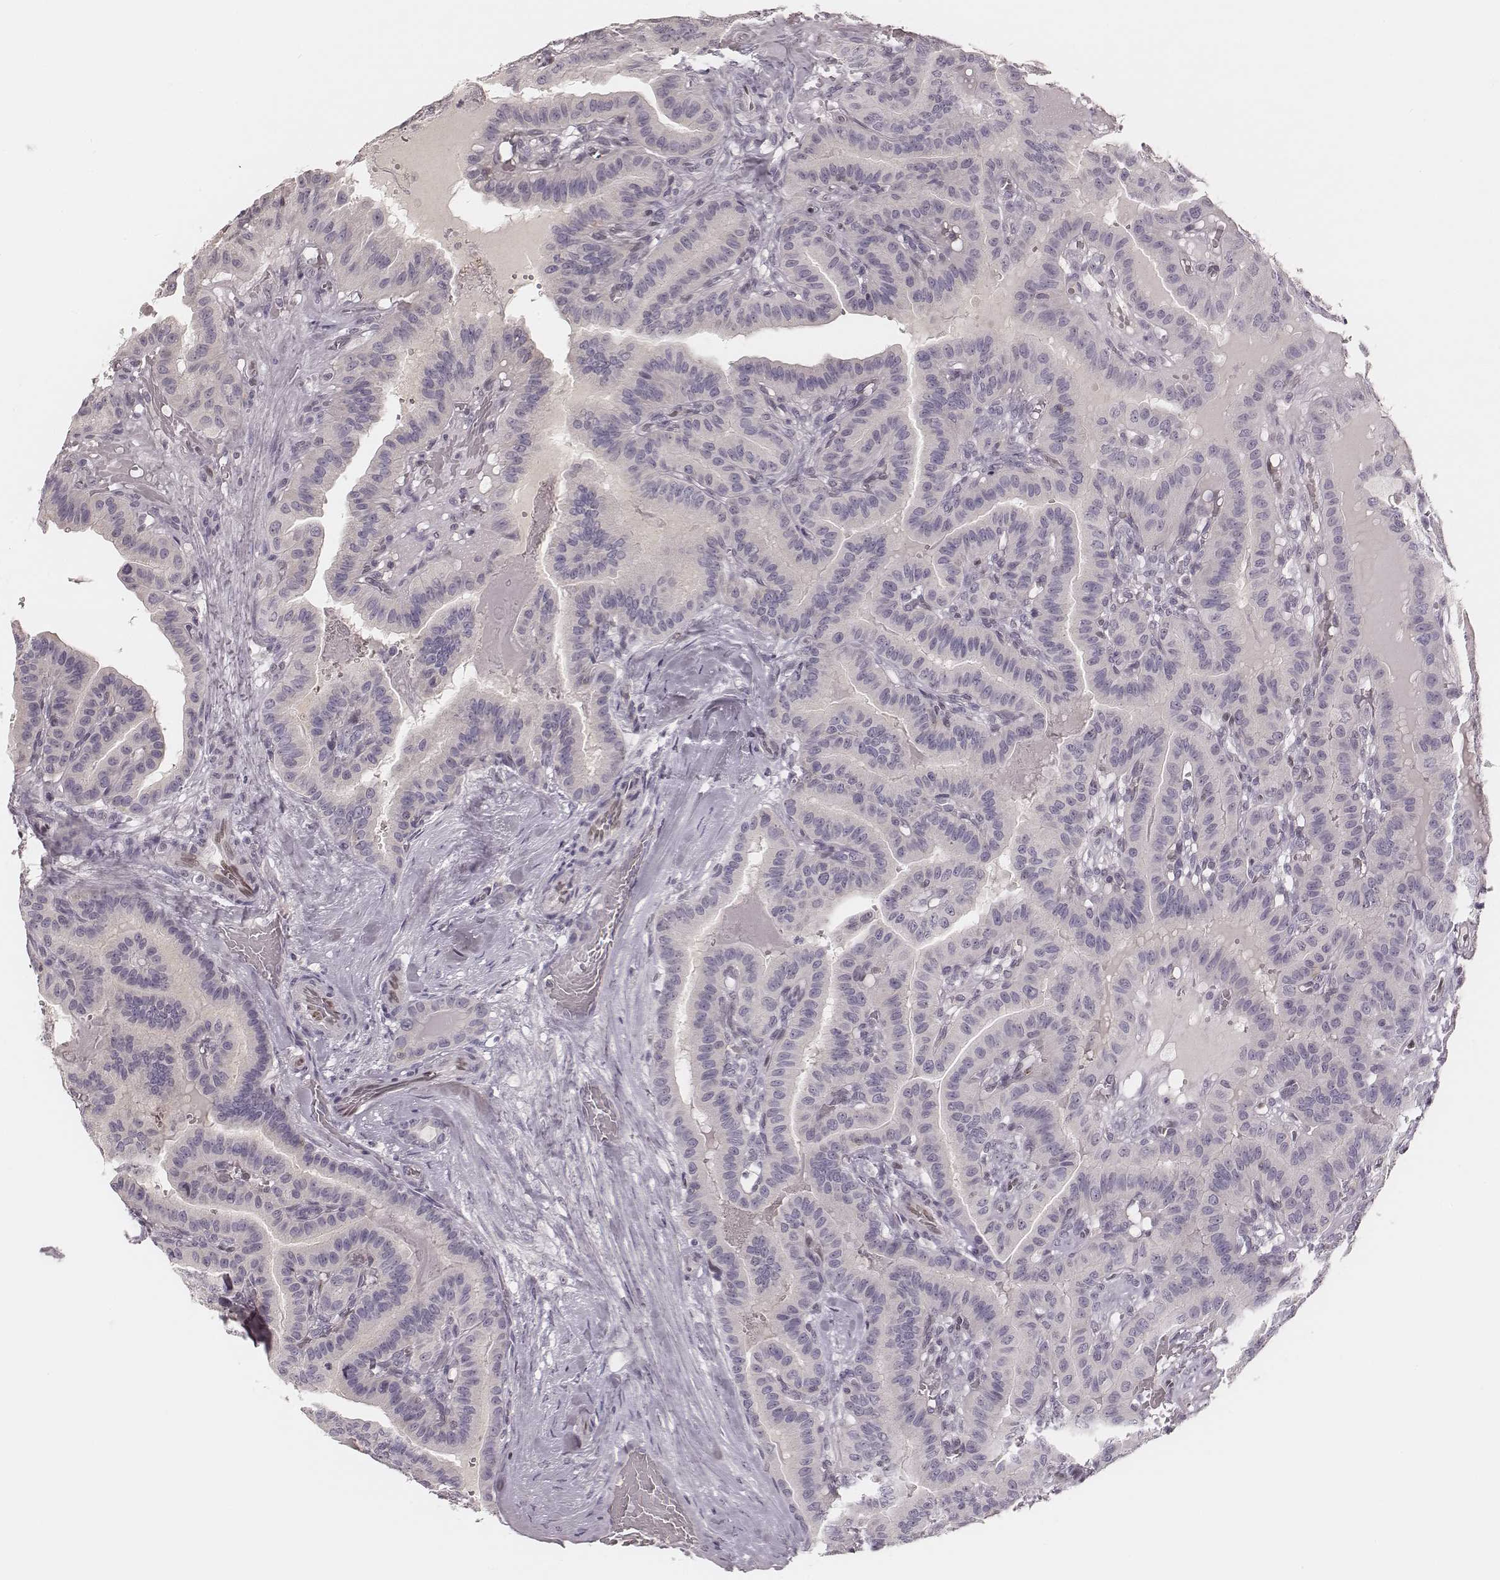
{"staining": {"intensity": "negative", "quantity": "none", "location": "none"}, "tissue": "thyroid cancer", "cell_type": "Tumor cells", "image_type": "cancer", "snomed": [{"axis": "morphology", "description": "Papillary adenocarcinoma, NOS"}, {"axis": "topography", "description": "Thyroid gland"}], "caption": "DAB (3,3'-diaminobenzidine) immunohistochemical staining of thyroid papillary adenocarcinoma demonstrates no significant positivity in tumor cells.", "gene": "MSX1", "patient": {"sex": "male", "age": 87}}